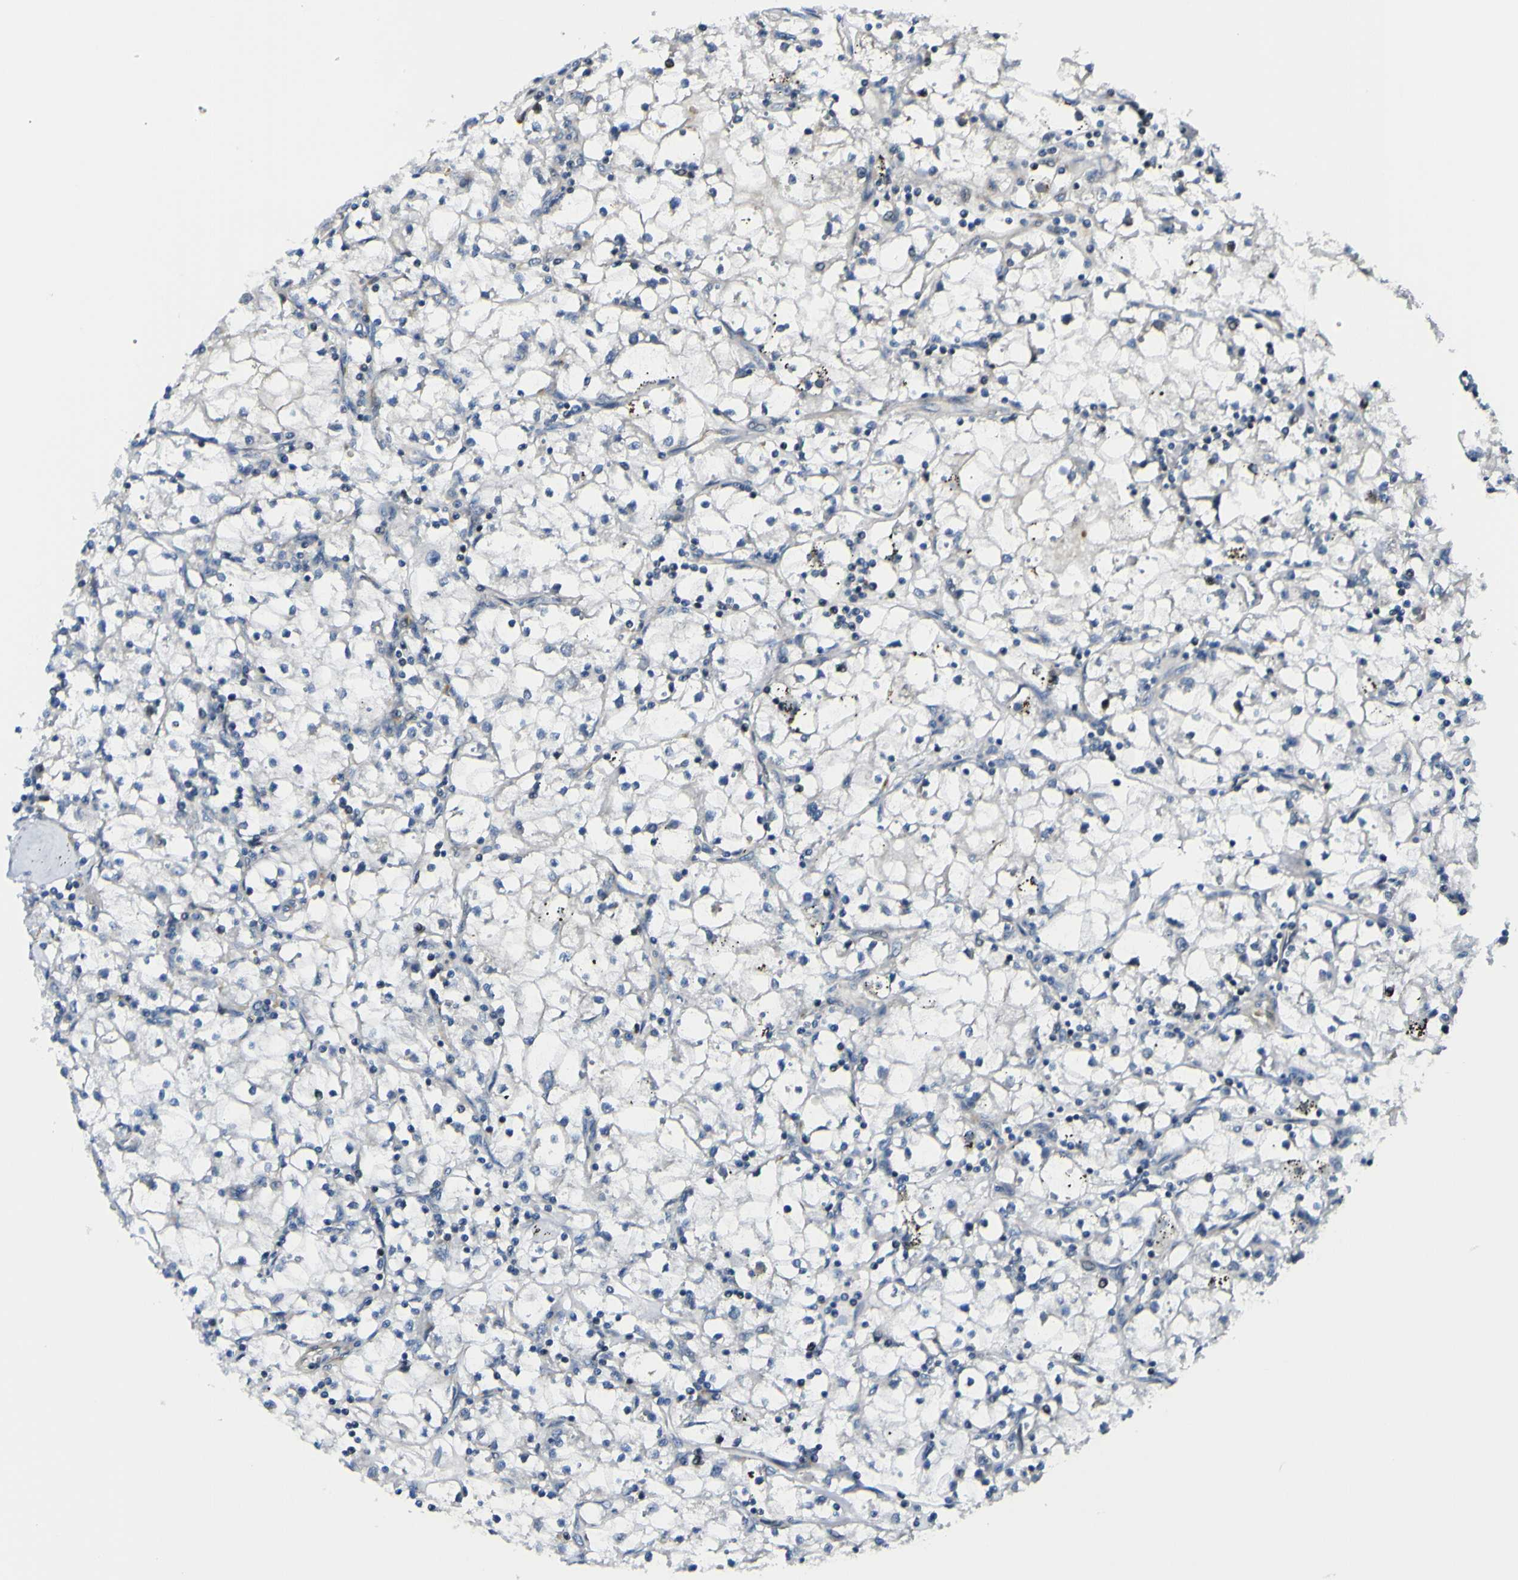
{"staining": {"intensity": "negative", "quantity": "none", "location": "none"}, "tissue": "renal cancer", "cell_type": "Tumor cells", "image_type": "cancer", "snomed": [{"axis": "morphology", "description": "Adenocarcinoma, NOS"}, {"axis": "topography", "description": "Kidney"}], "caption": "This micrograph is of renal adenocarcinoma stained with immunohistochemistry (IHC) to label a protein in brown with the nuclei are counter-stained blue. There is no staining in tumor cells.", "gene": "KDM7A", "patient": {"sex": "male", "age": 56}}